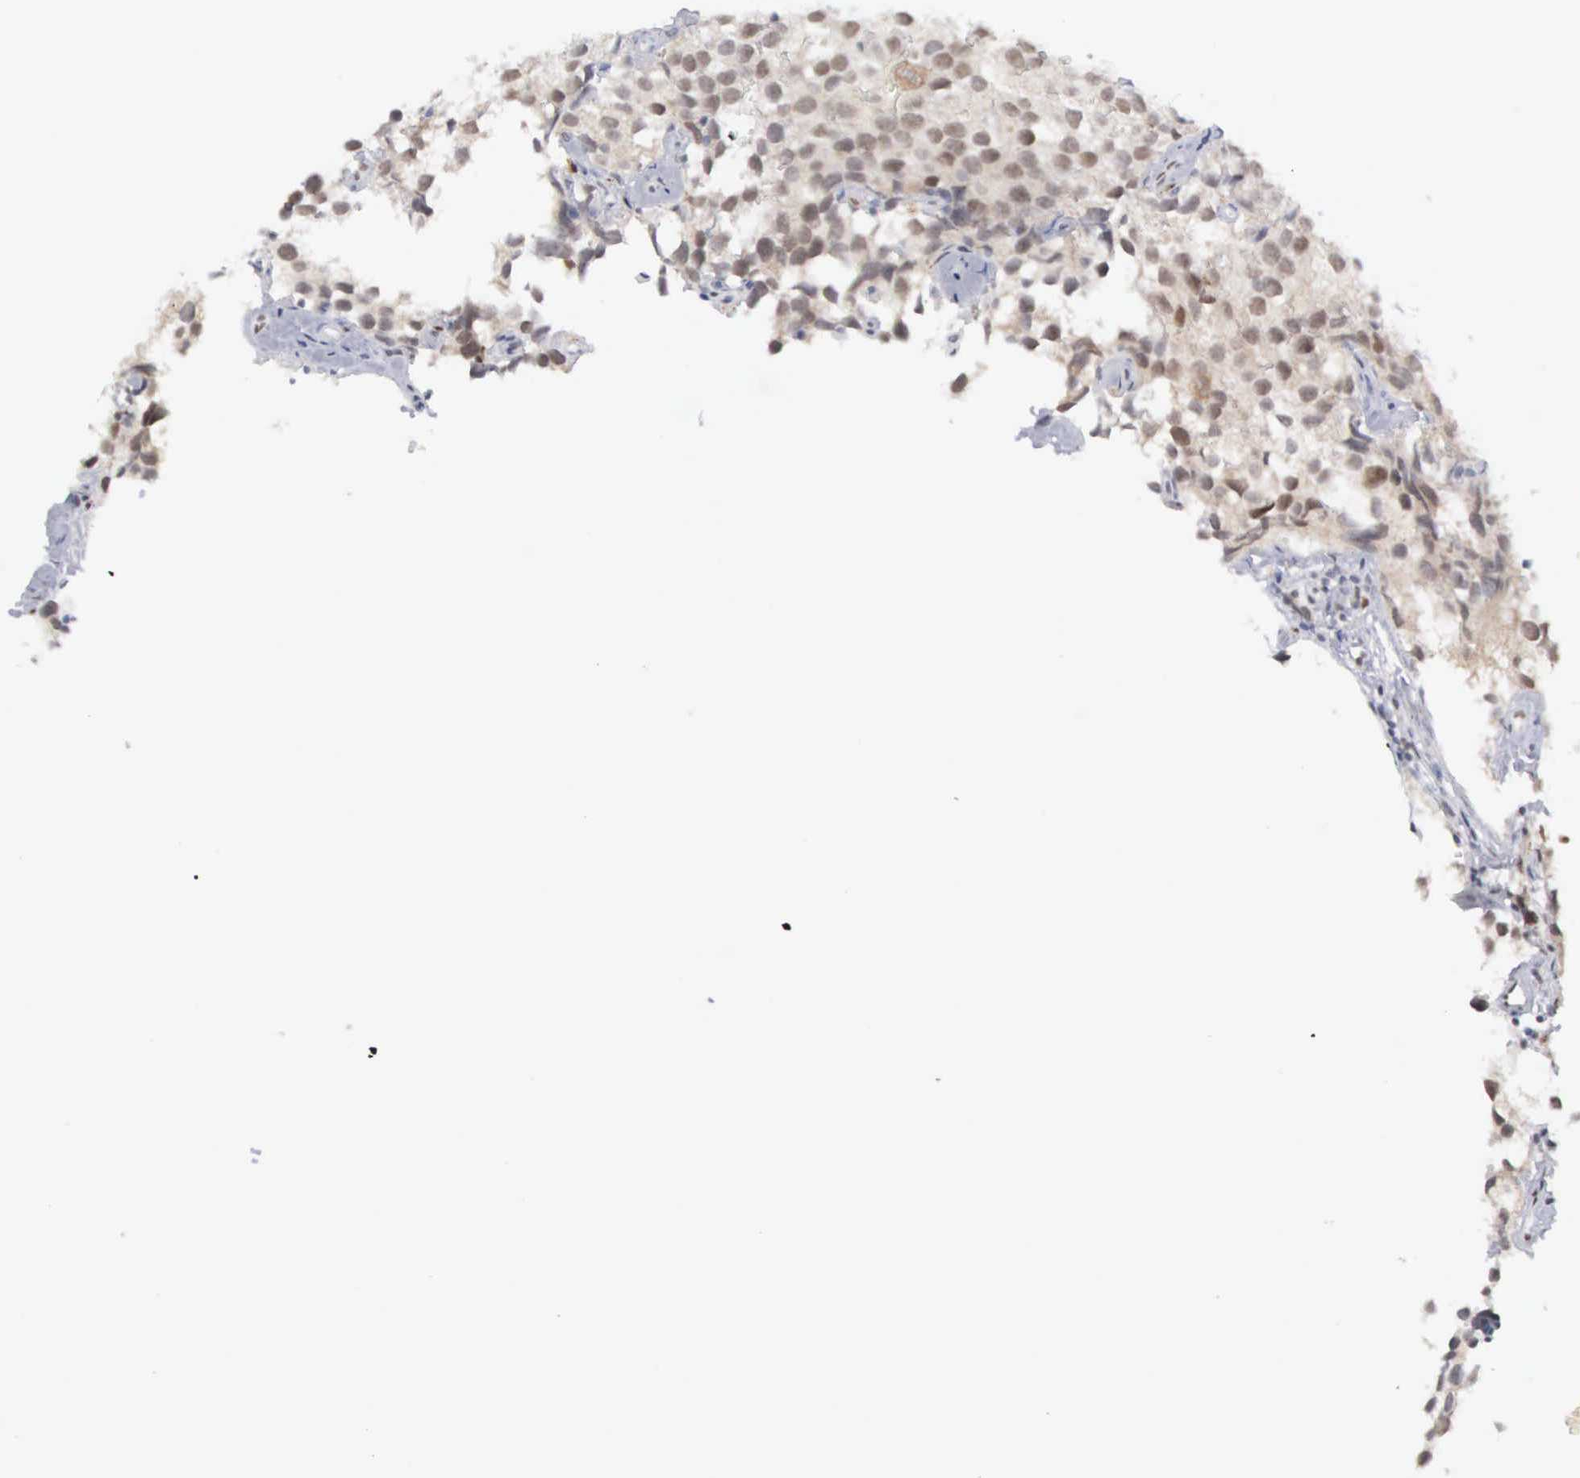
{"staining": {"intensity": "moderate", "quantity": ">75%", "location": "nuclear"}, "tissue": "testis cancer", "cell_type": "Tumor cells", "image_type": "cancer", "snomed": [{"axis": "morphology", "description": "Seminoma, NOS"}, {"axis": "topography", "description": "Testis"}], "caption": "Tumor cells reveal medium levels of moderate nuclear staining in about >75% of cells in human testis cancer (seminoma). The protein of interest is shown in brown color, while the nuclei are stained blue.", "gene": "MNAT1", "patient": {"sex": "male", "age": 39}}